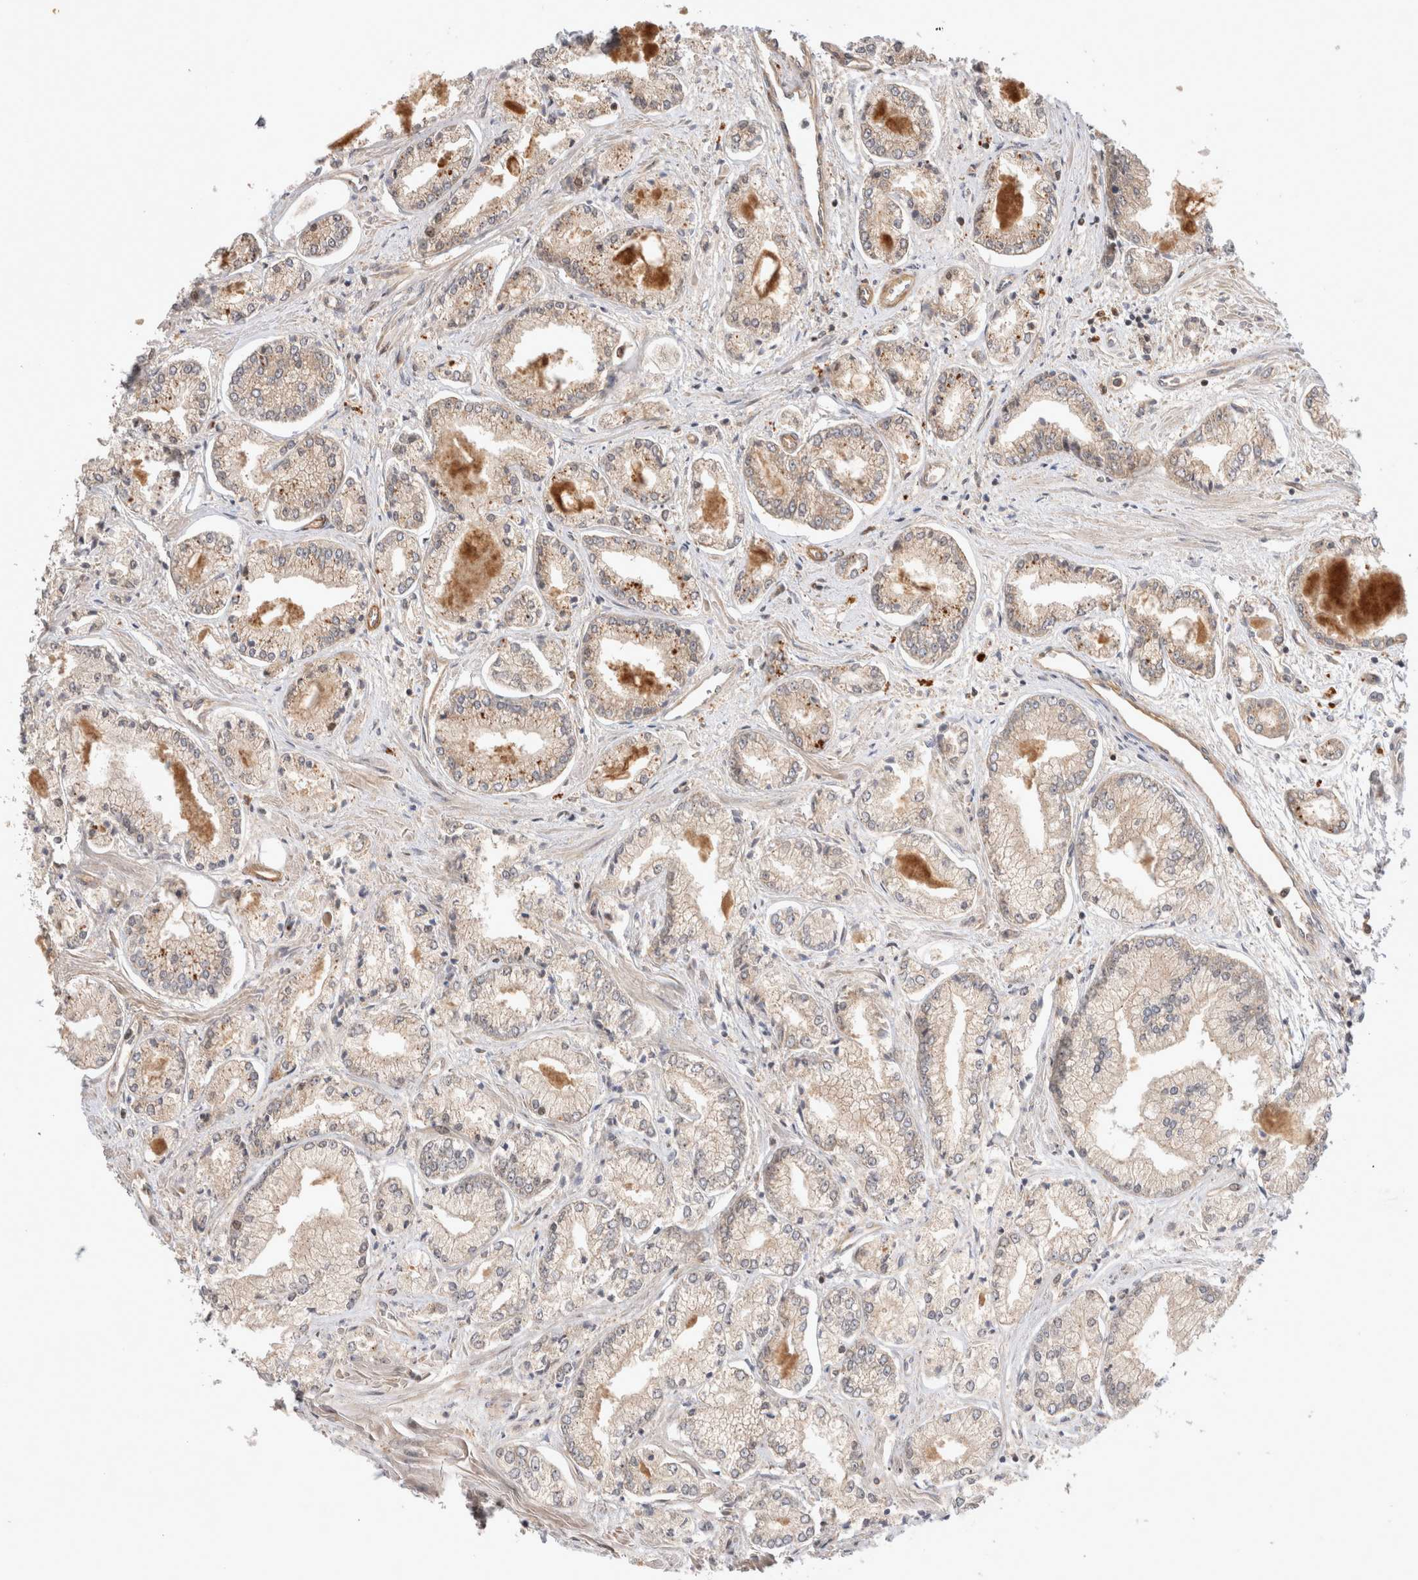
{"staining": {"intensity": "weak", "quantity": "<25%", "location": "cytoplasmic/membranous"}, "tissue": "prostate cancer", "cell_type": "Tumor cells", "image_type": "cancer", "snomed": [{"axis": "morphology", "description": "Adenocarcinoma, Low grade"}, {"axis": "topography", "description": "Prostate"}], "caption": "Tumor cells show no significant protein expression in prostate low-grade adenocarcinoma.", "gene": "HTT", "patient": {"sex": "male", "age": 52}}